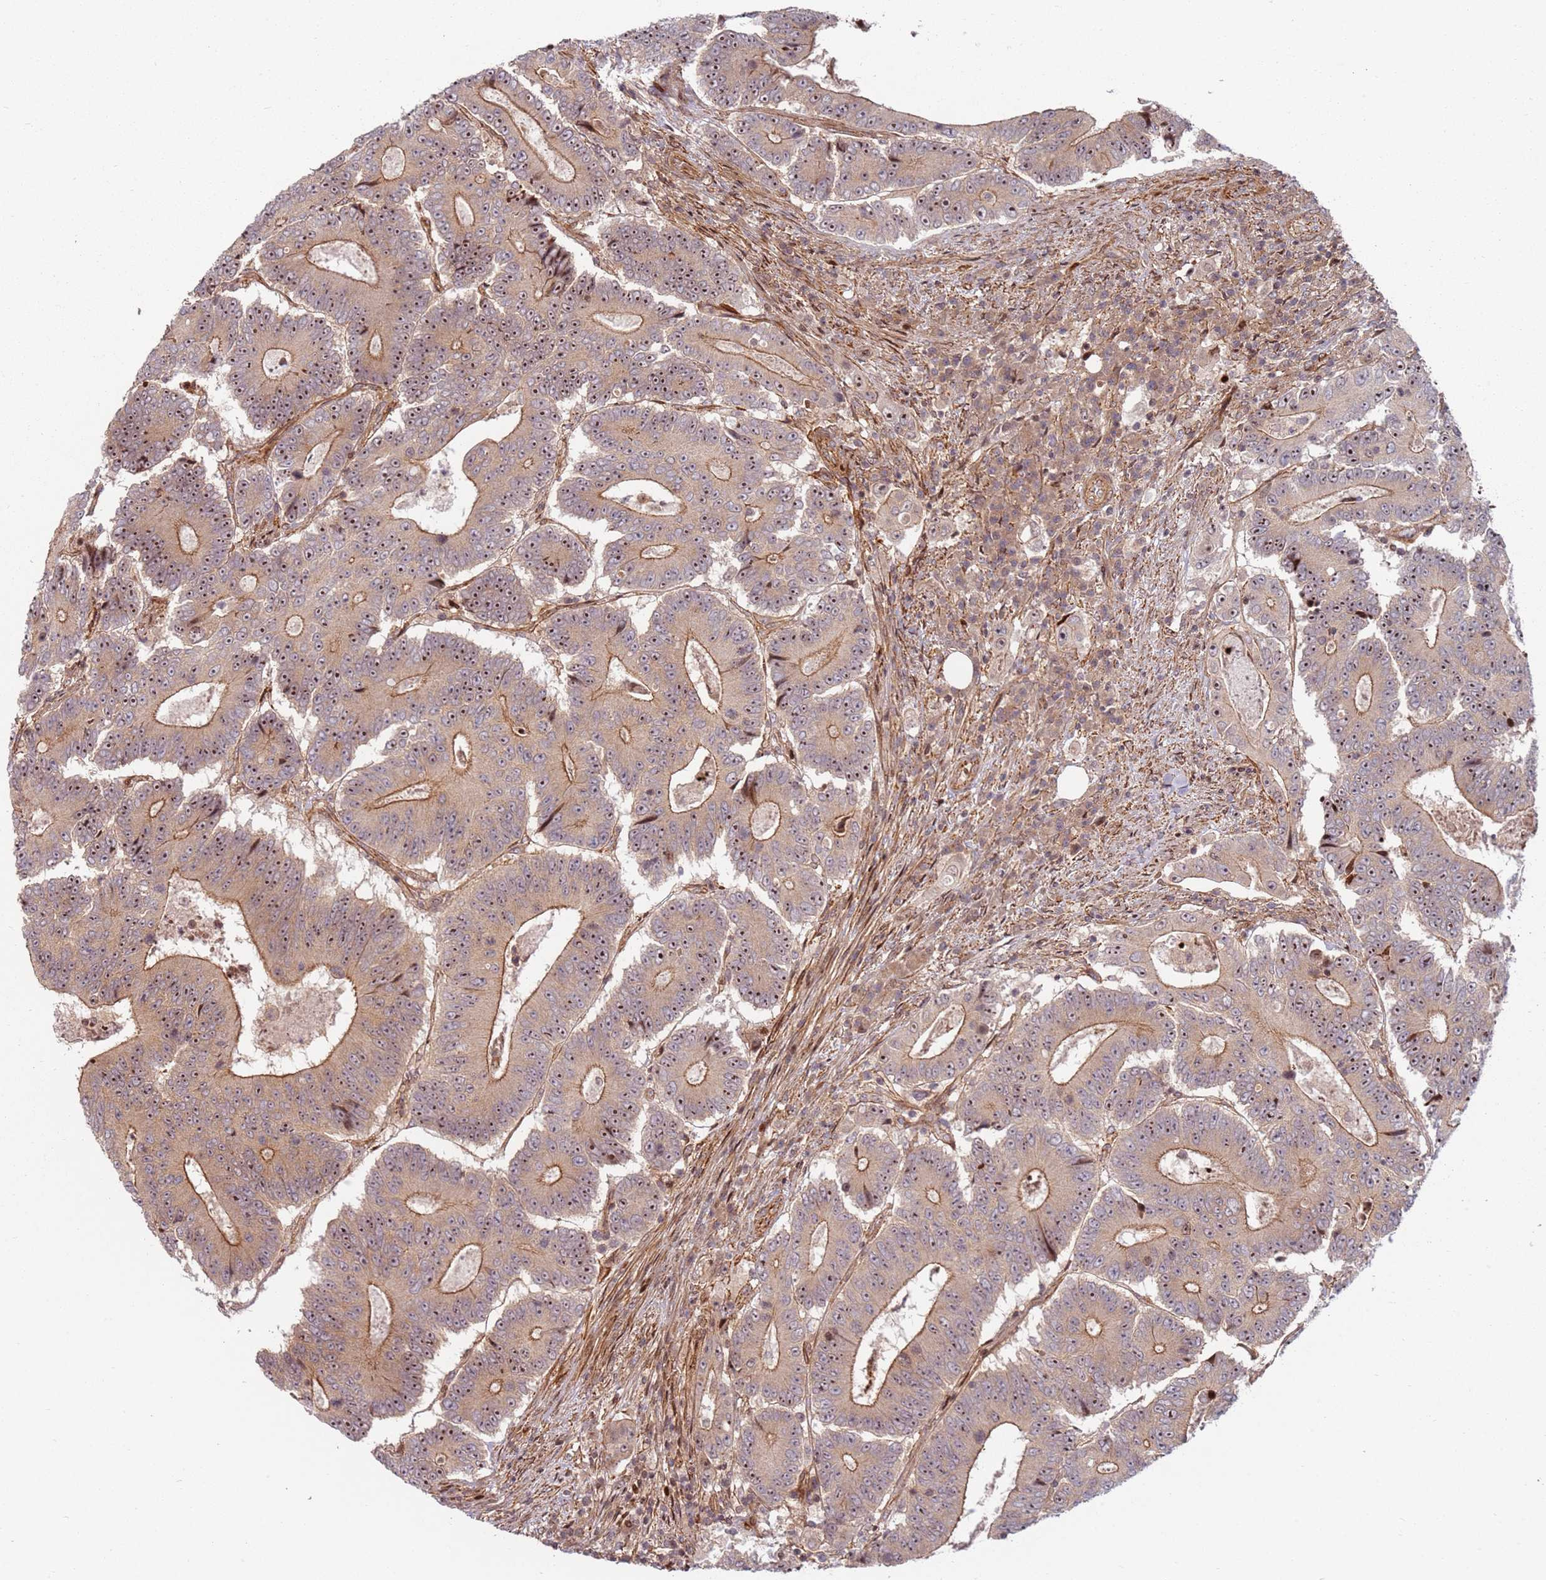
{"staining": {"intensity": "moderate", "quantity": "25%-75%", "location": "cytoplasmic/membranous,nuclear"}, "tissue": "colorectal cancer", "cell_type": "Tumor cells", "image_type": "cancer", "snomed": [{"axis": "morphology", "description": "Adenocarcinoma, NOS"}, {"axis": "topography", "description": "Colon"}], "caption": "Brown immunohistochemical staining in adenocarcinoma (colorectal) demonstrates moderate cytoplasmic/membranous and nuclear staining in about 25%-75% of tumor cells.", "gene": "TMEM233", "patient": {"sex": "male", "age": 83}}